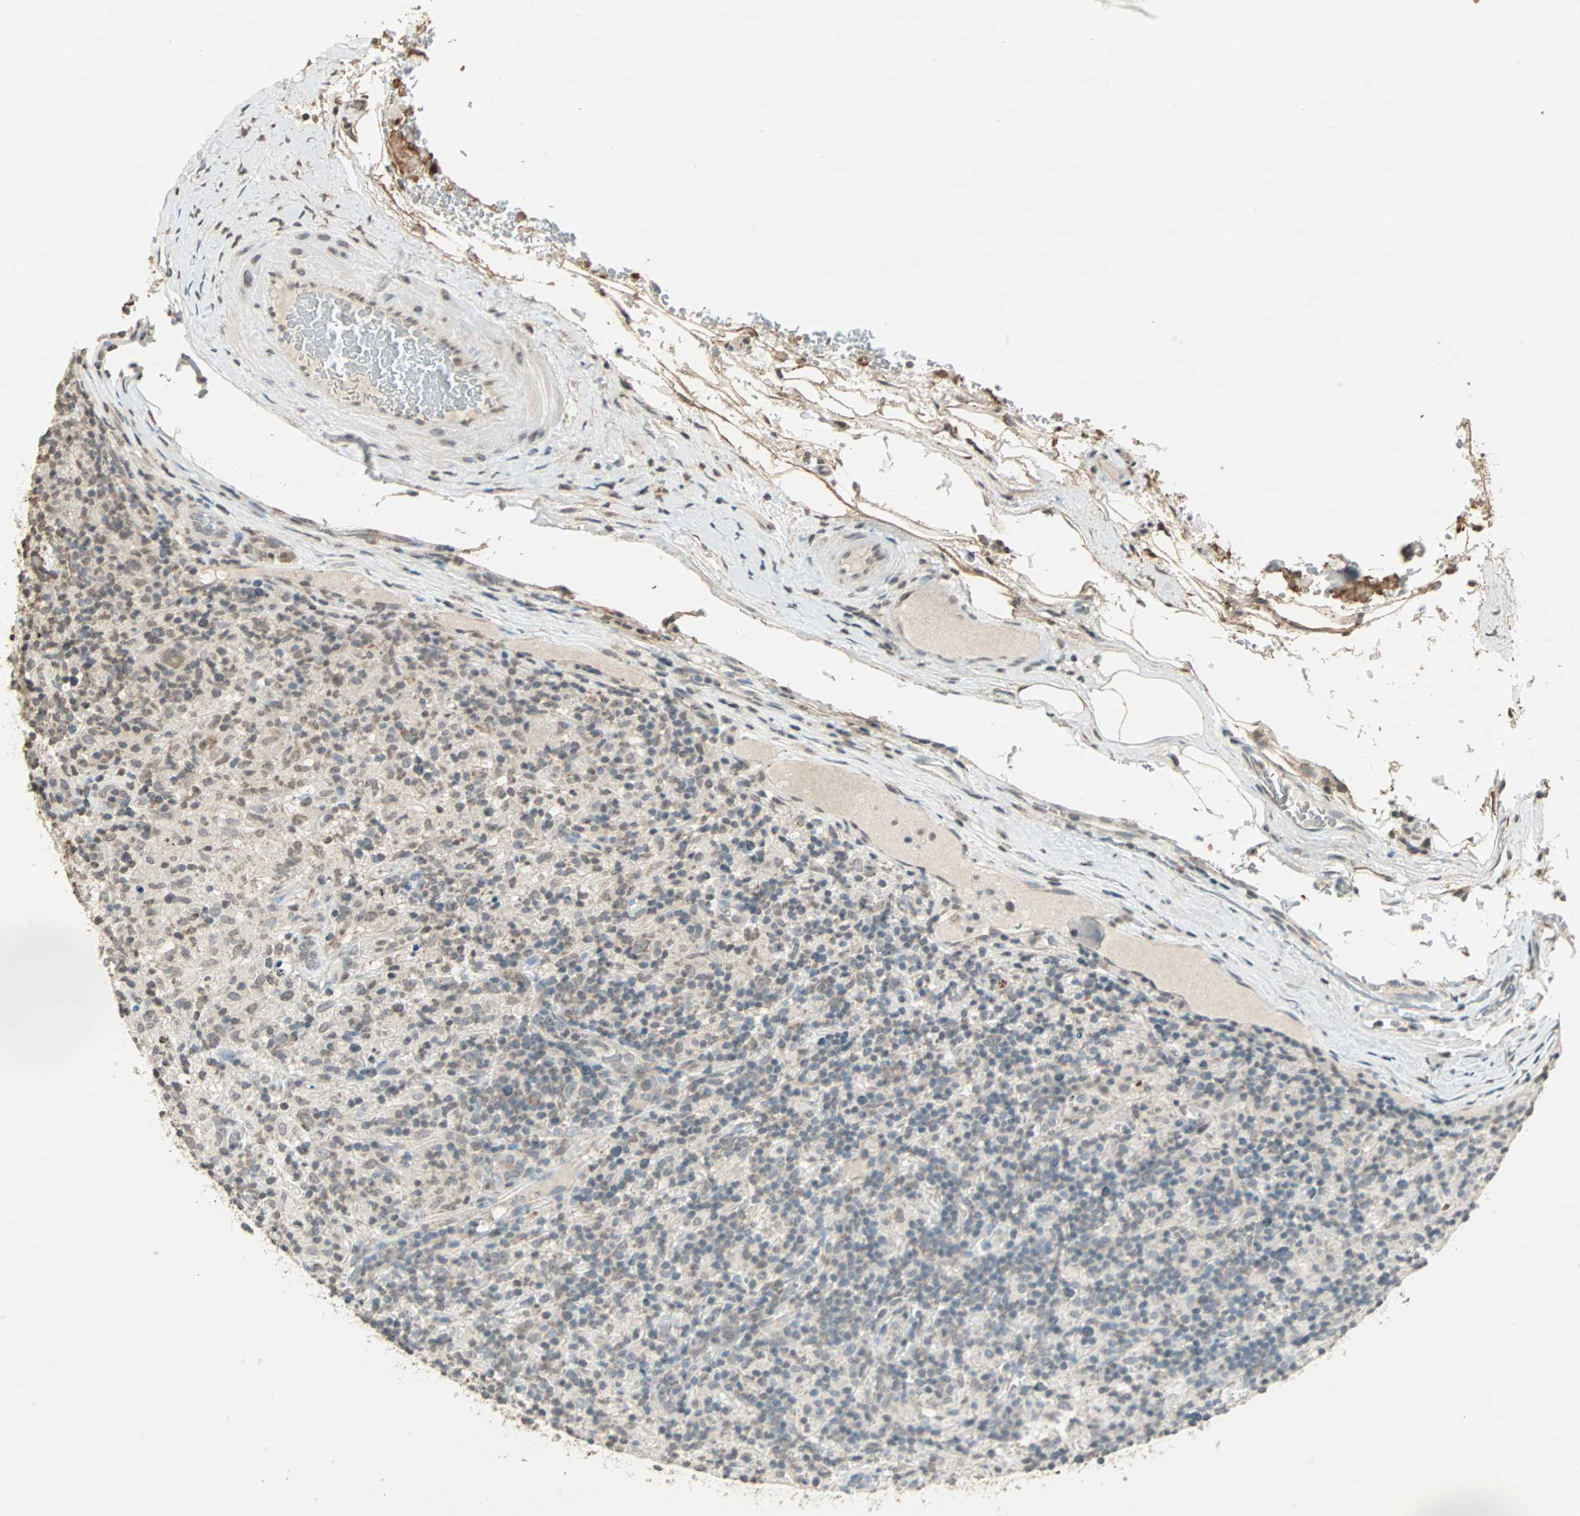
{"staining": {"intensity": "moderate", "quantity": "<25%", "location": "cytoplasmic/membranous"}, "tissue": "lymphoma", "cell_type": "Tumor cells", "image_type": "cancer", "snomed": [{"axis": "morphology", "description": "Hodgkin's disease, NOS"}, {"axis": "topography", "description": "Lymph node"}], "caption": "This photomicrograph demonstrates lymphoma stained with immunohistochemistry (IHC) to label a protein in brown. The cytoplasmic/membranous of tumor cells show moderate positivity for the protein. Nuclei are counter-stained blue.", "gene": "PRELID1", "patient": {"sex": "male", "age": 70}}